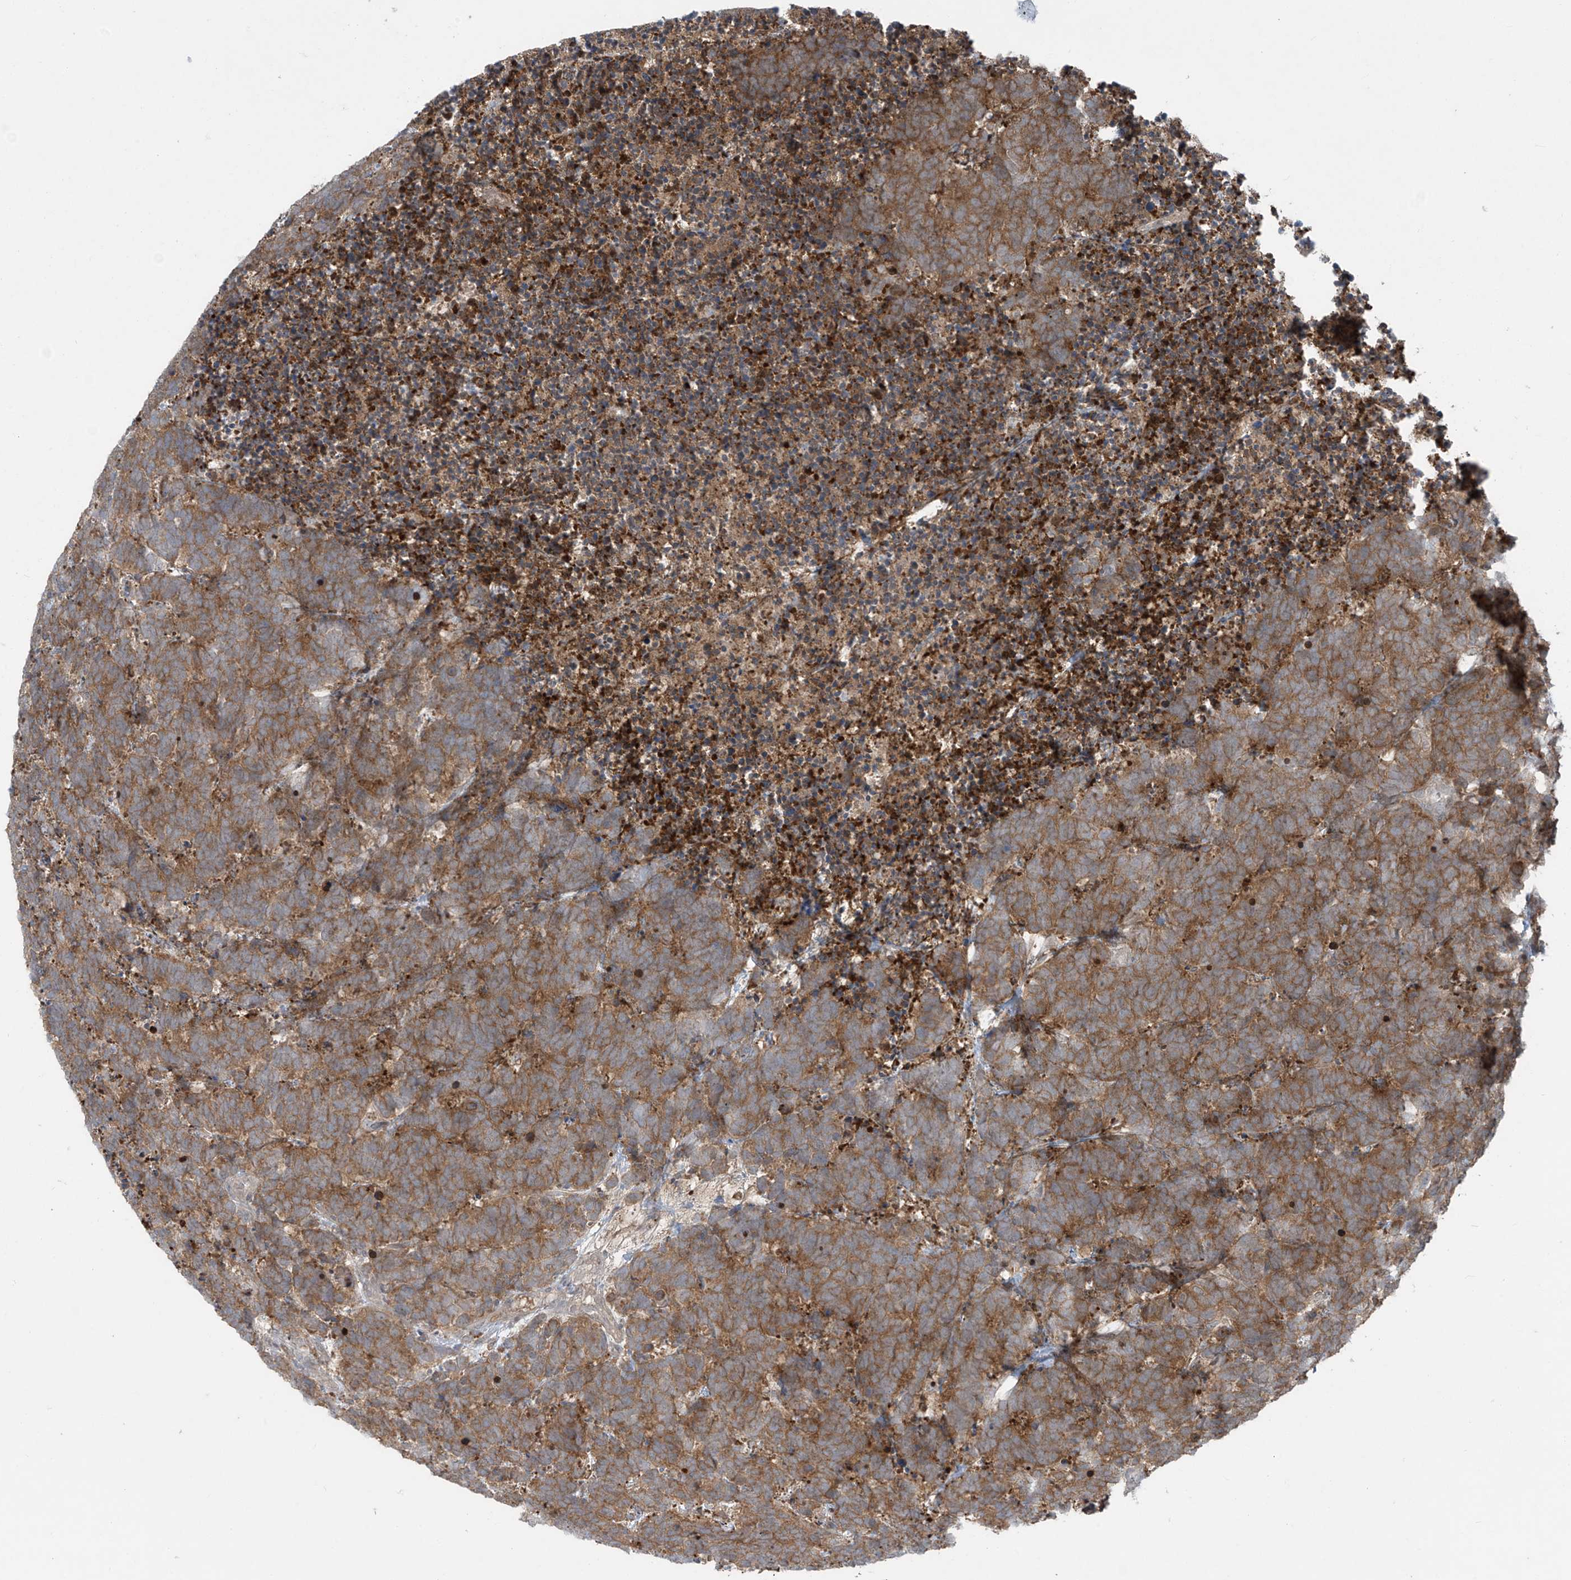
{"staining": {"intensity": "moderate", "quantity": ">75%", "location": "cytoplasmic/membranous"}, "tissue": "carcinoid", "cell_type": "Tumor cells", "image_type": "cancer", "snomed": [{"axis": "morphology", "description": "Carcinoma, NOS"}, {"axis": "morphology", "description": "Carcinoid, malignant, NOS"}, {"axis": "topography", "description": "Urinary bladder"}], "caption": "Immunohistochemical staining of carcinoma reveals medium levels of moderate cytoplasmic/membranous protein expression in approximately >75% of tumor cells.", "gene": "PPAT", "patient": {"sex": "male", "age": 57}}